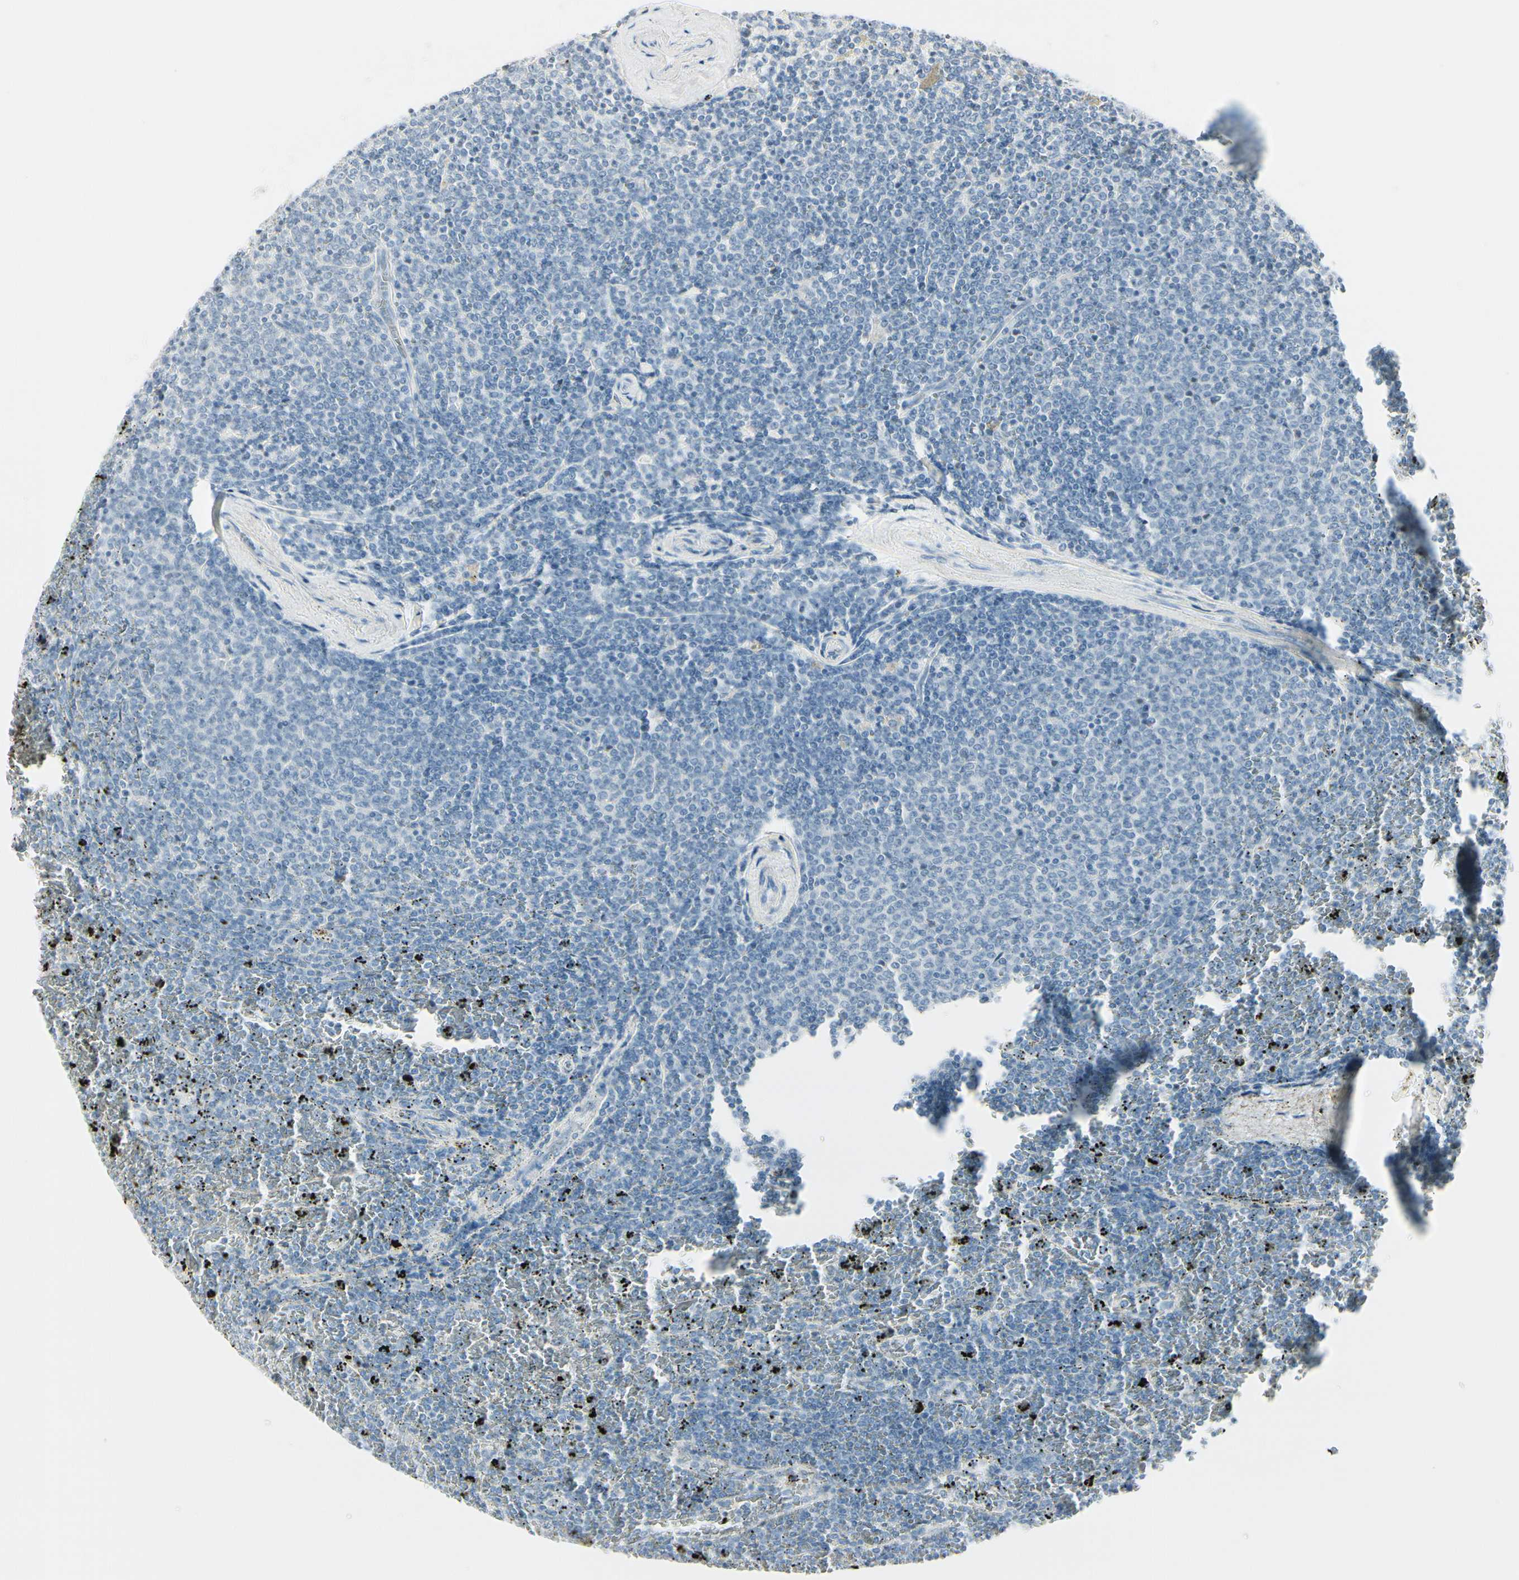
{"staining": {"intensity": "negative", "quantity": "none", "location": "none"}, "tissue": "lymphoma", "cell_type": "Tumor cells", "image_type": "cancer", "snomed": [{"axis": "morphology", "description": "Malignant lymphoma, non-Hodgkin's type, Low grade"}, {"axis": "topography", "description": "Spleen"}], "caption": "Low-grade malignant lymphoma, non-Hodgkin's type was stained to show a protein in brown. There is no significant expression in tumor cells.", "gene": "CDHR5", "patient": {"sex": "female", "age": 77}}